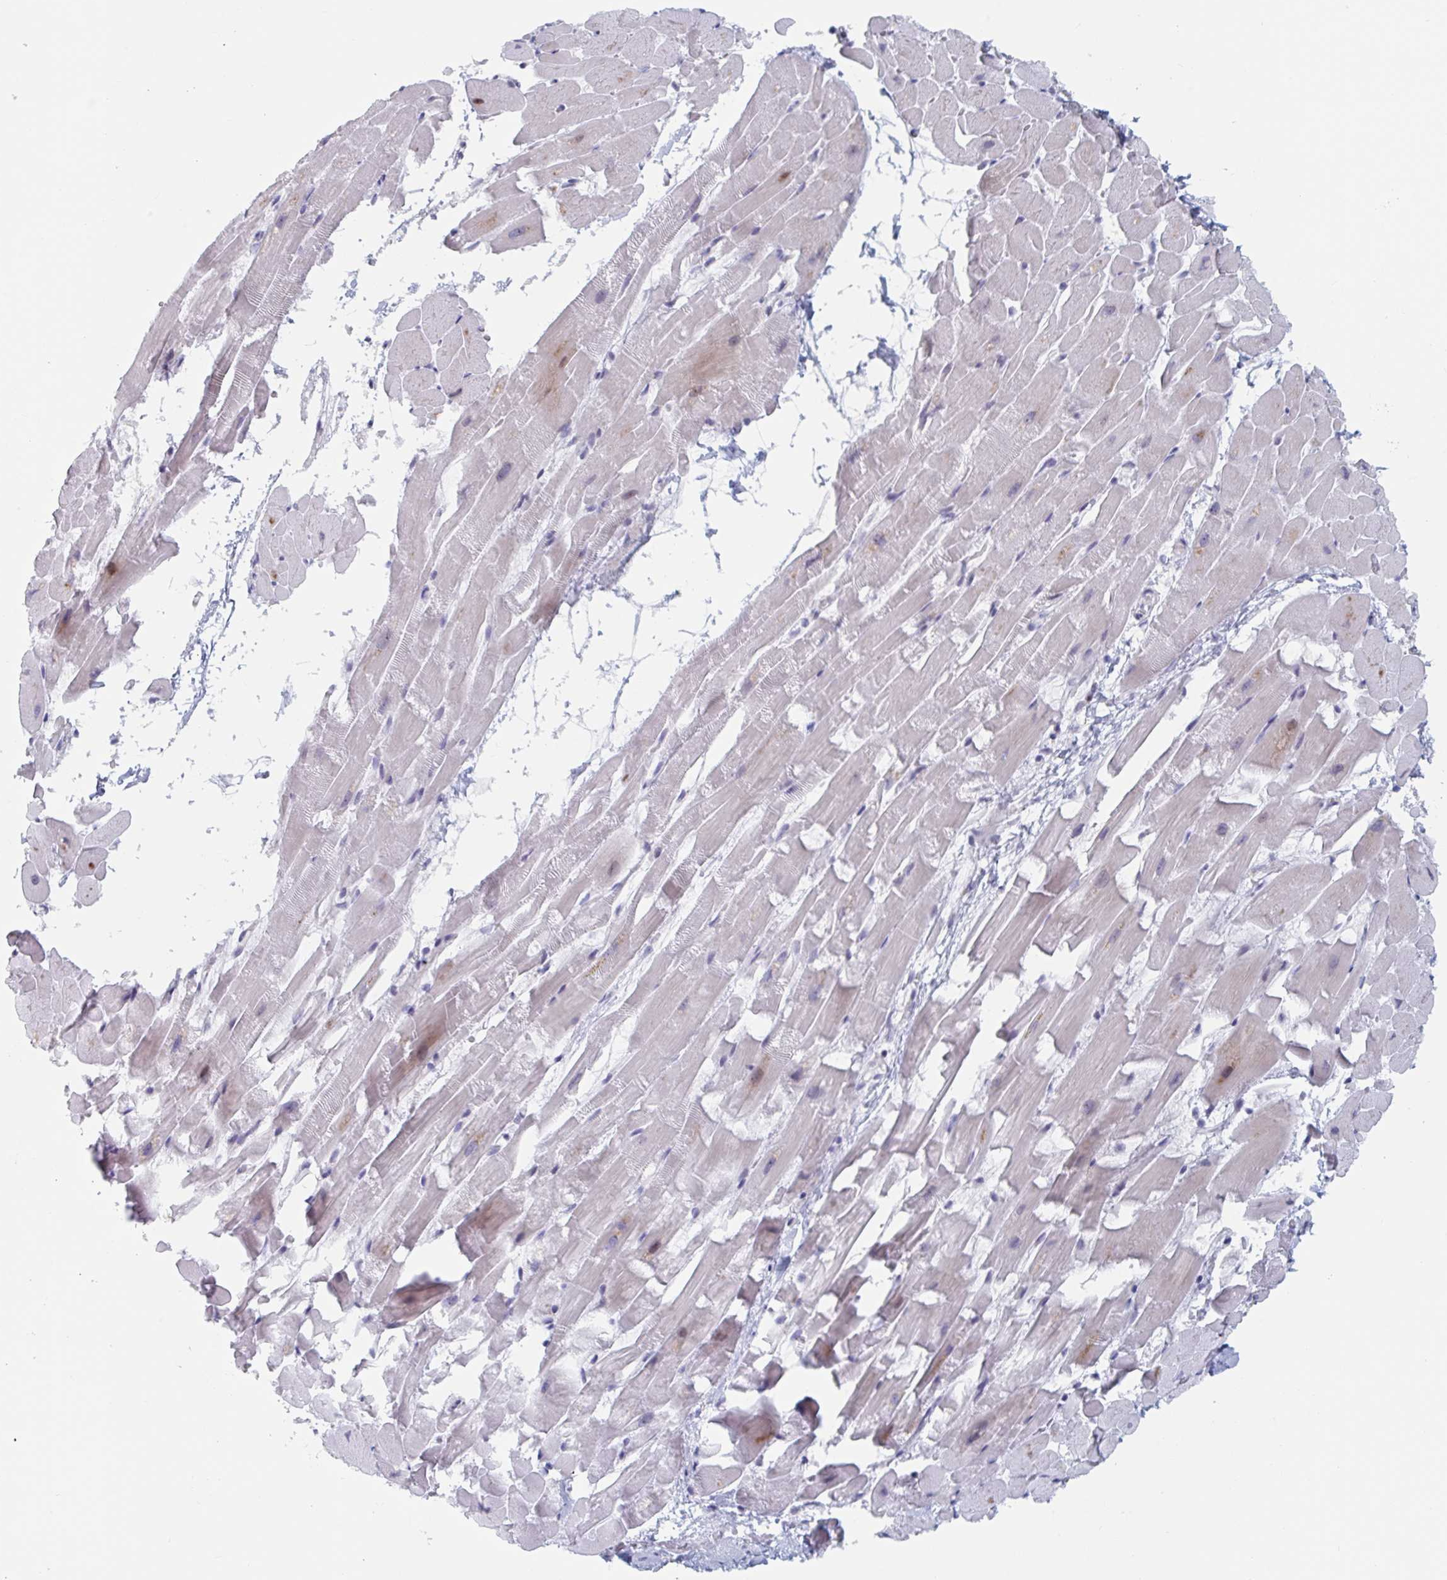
{"staining": {"intensity": "weak", "quantity": "<25%", "location": "cytoplasmic/membranous,nuclear"}, "tissue": "heart muscle", "cell_type": "Cardiomyocytes", "image_type": "normal", "snomed": [{"axis": "morphology", "description": "Normal tissue, NOS"}, {"axis": "topography", "description": "Heart"}], "caption": "IHC histopathology image of normal human heart muscle stained for a protein (brown), which exhibits no positivity in cardiomyocytes.", "gene": "NR1H2", "patient": {"sex": "male", "age": 37}}